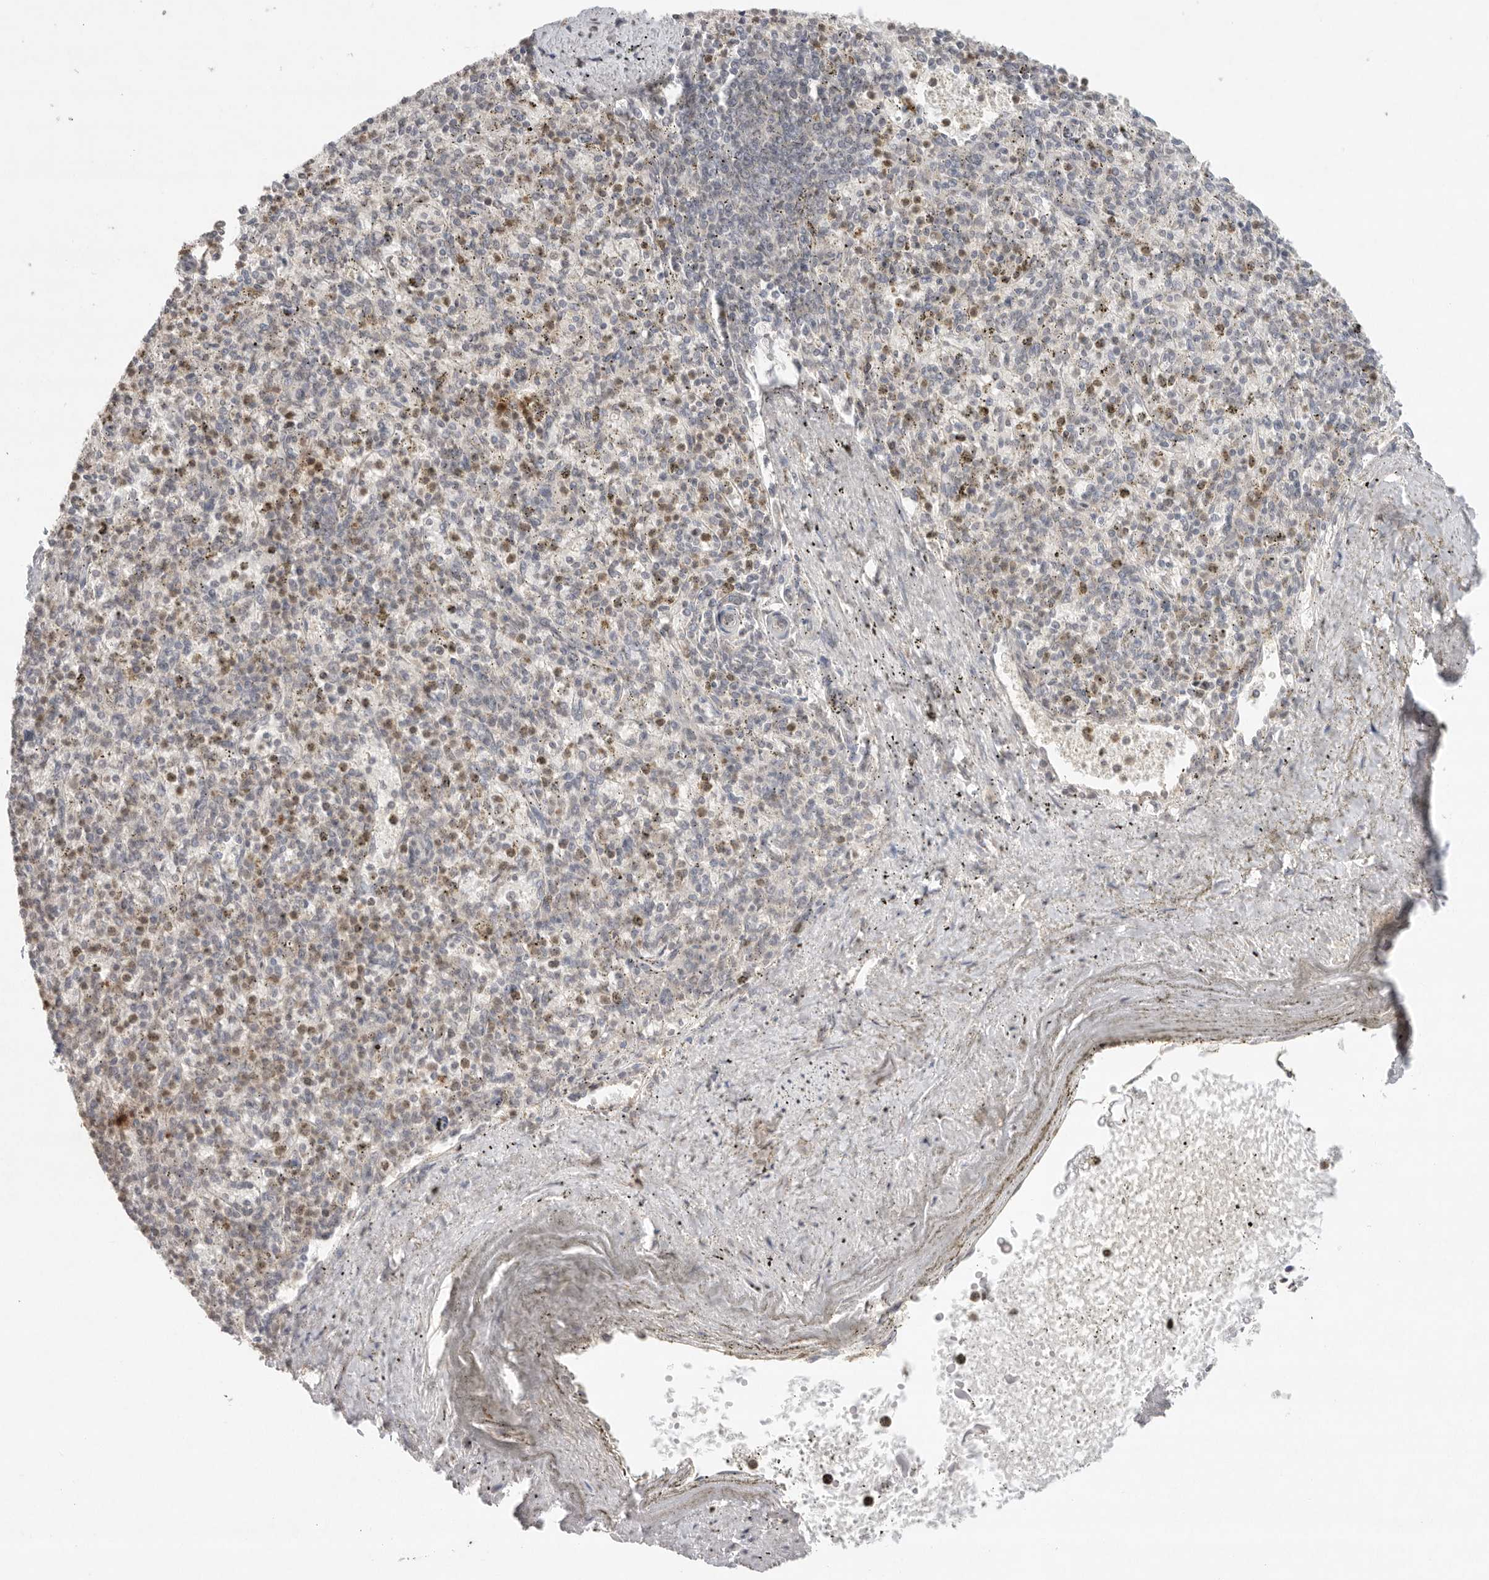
{"staining": {"intensity": "negative", "quantity": "none", "location": "none"}, "tissue": "spleen", "cell_type": "Cells in red pulp", "image_type": "normal", "snomed": [{"axis": "morphology", "description": "Normal tissue, NOS"}, {"axis": "topography", "description": "Spleen"}], "caption": "Immunohistochemistry (IHC) micrograph of unremarkable spleen: human spleen stained with DAB (3,3'-diaminobenzidine) displays no significant protein expression in cells in red pulp.", "gene": "KLK5", "patient": {"sex": "male", "age": 72}}